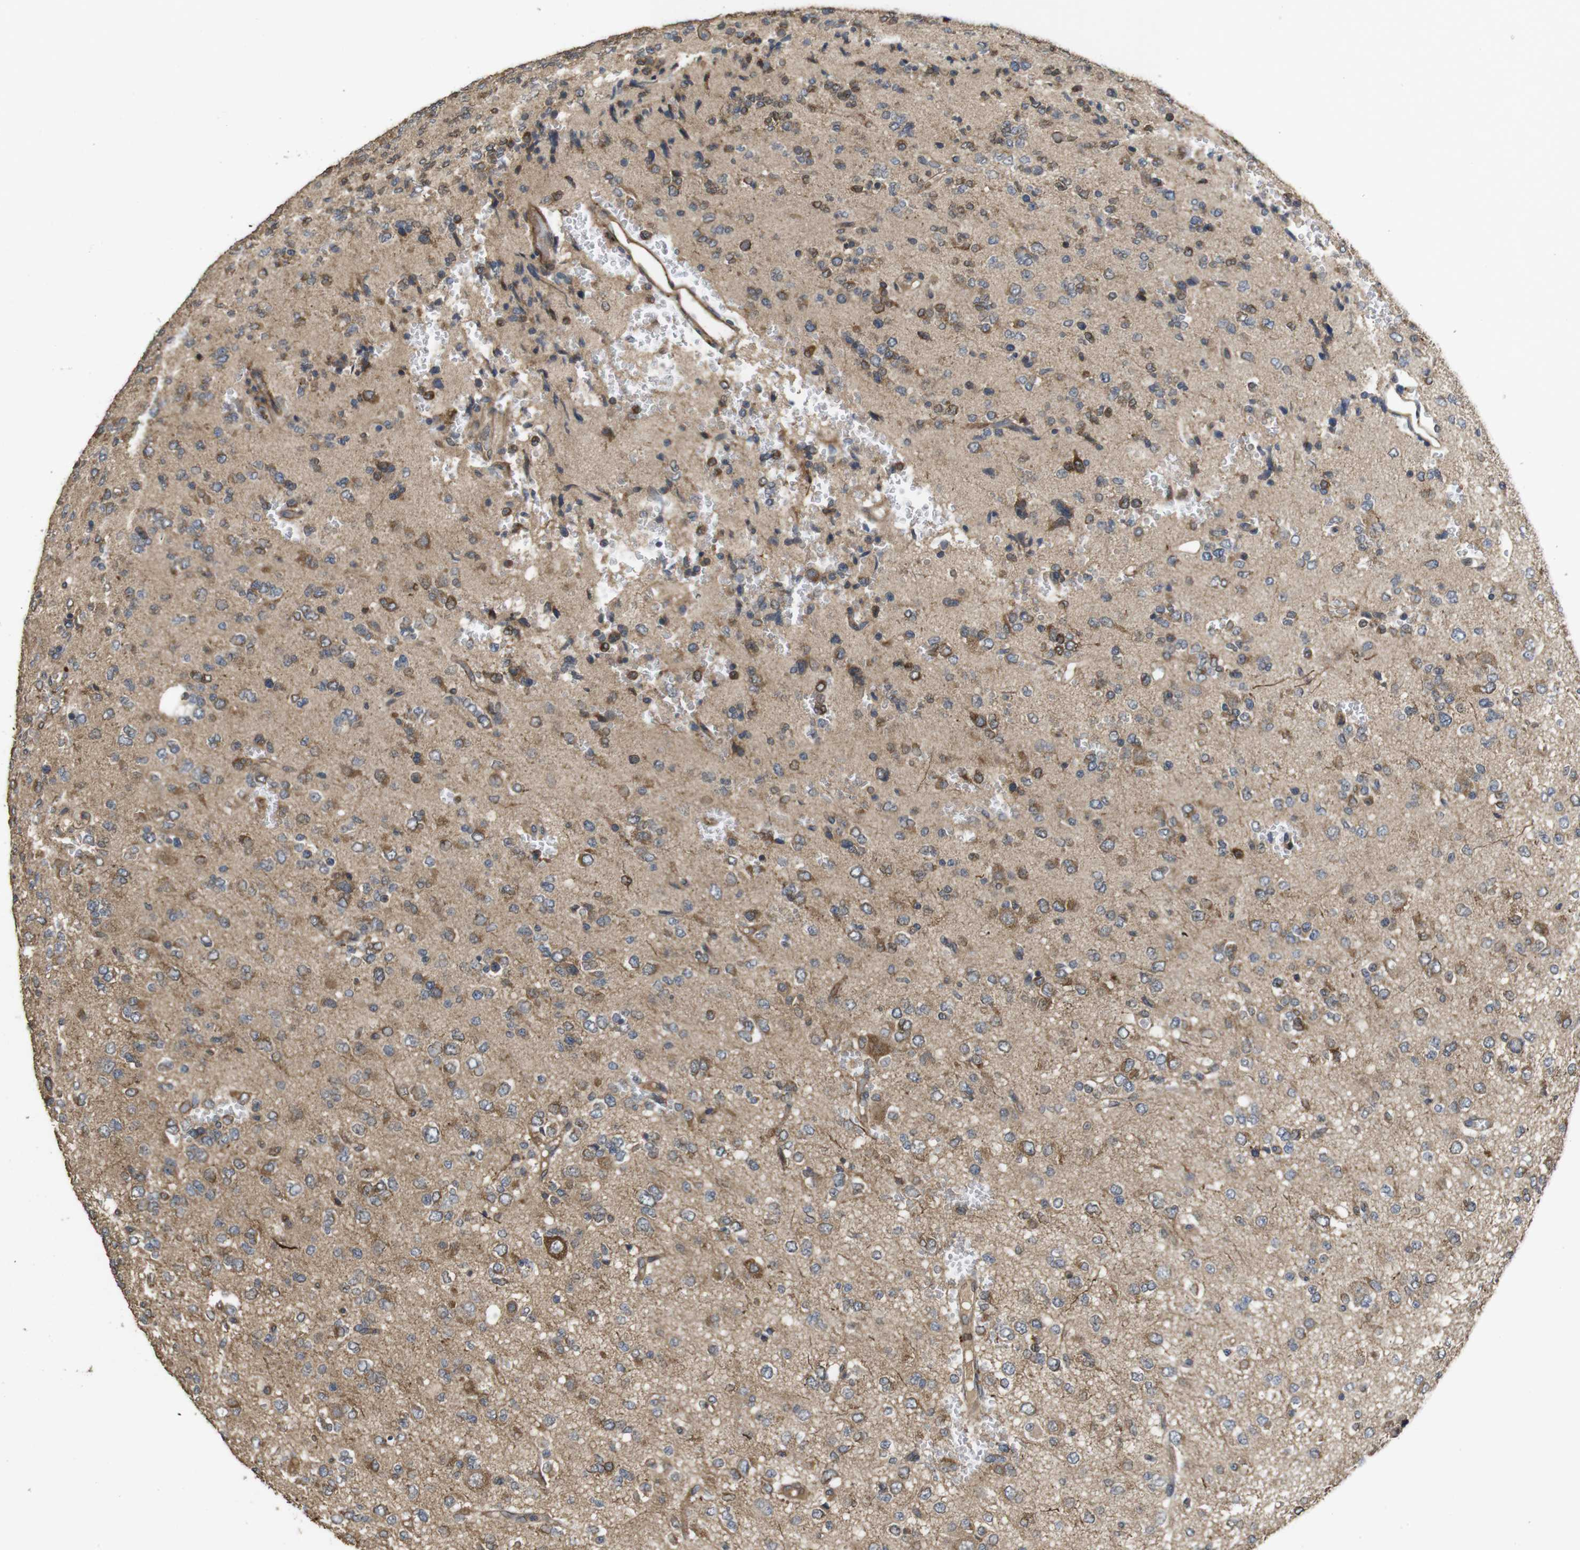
{"staining": {"intensity": "moderate", "quantity": "25%-75%", "location": "cytoplasmic/membranous,nuclear"}, "tissue": "glioma", "cell_type": "Tumor cells", "image_type": "cancer", "snomed": [{"axis": "morphology", "description": "Glioma, malignant, Low grade"}, {"axis": "topography", "description": "Brain"}], "caption": "Glioma tissue displays moderate cytoplasmic/membranous and nuclear positivity in approximately 25%-75% of tumor cells, visualized by immunohistochemistry.", "gene": "PCDHB10", "patient": {"sex": "male", "age": 38}}